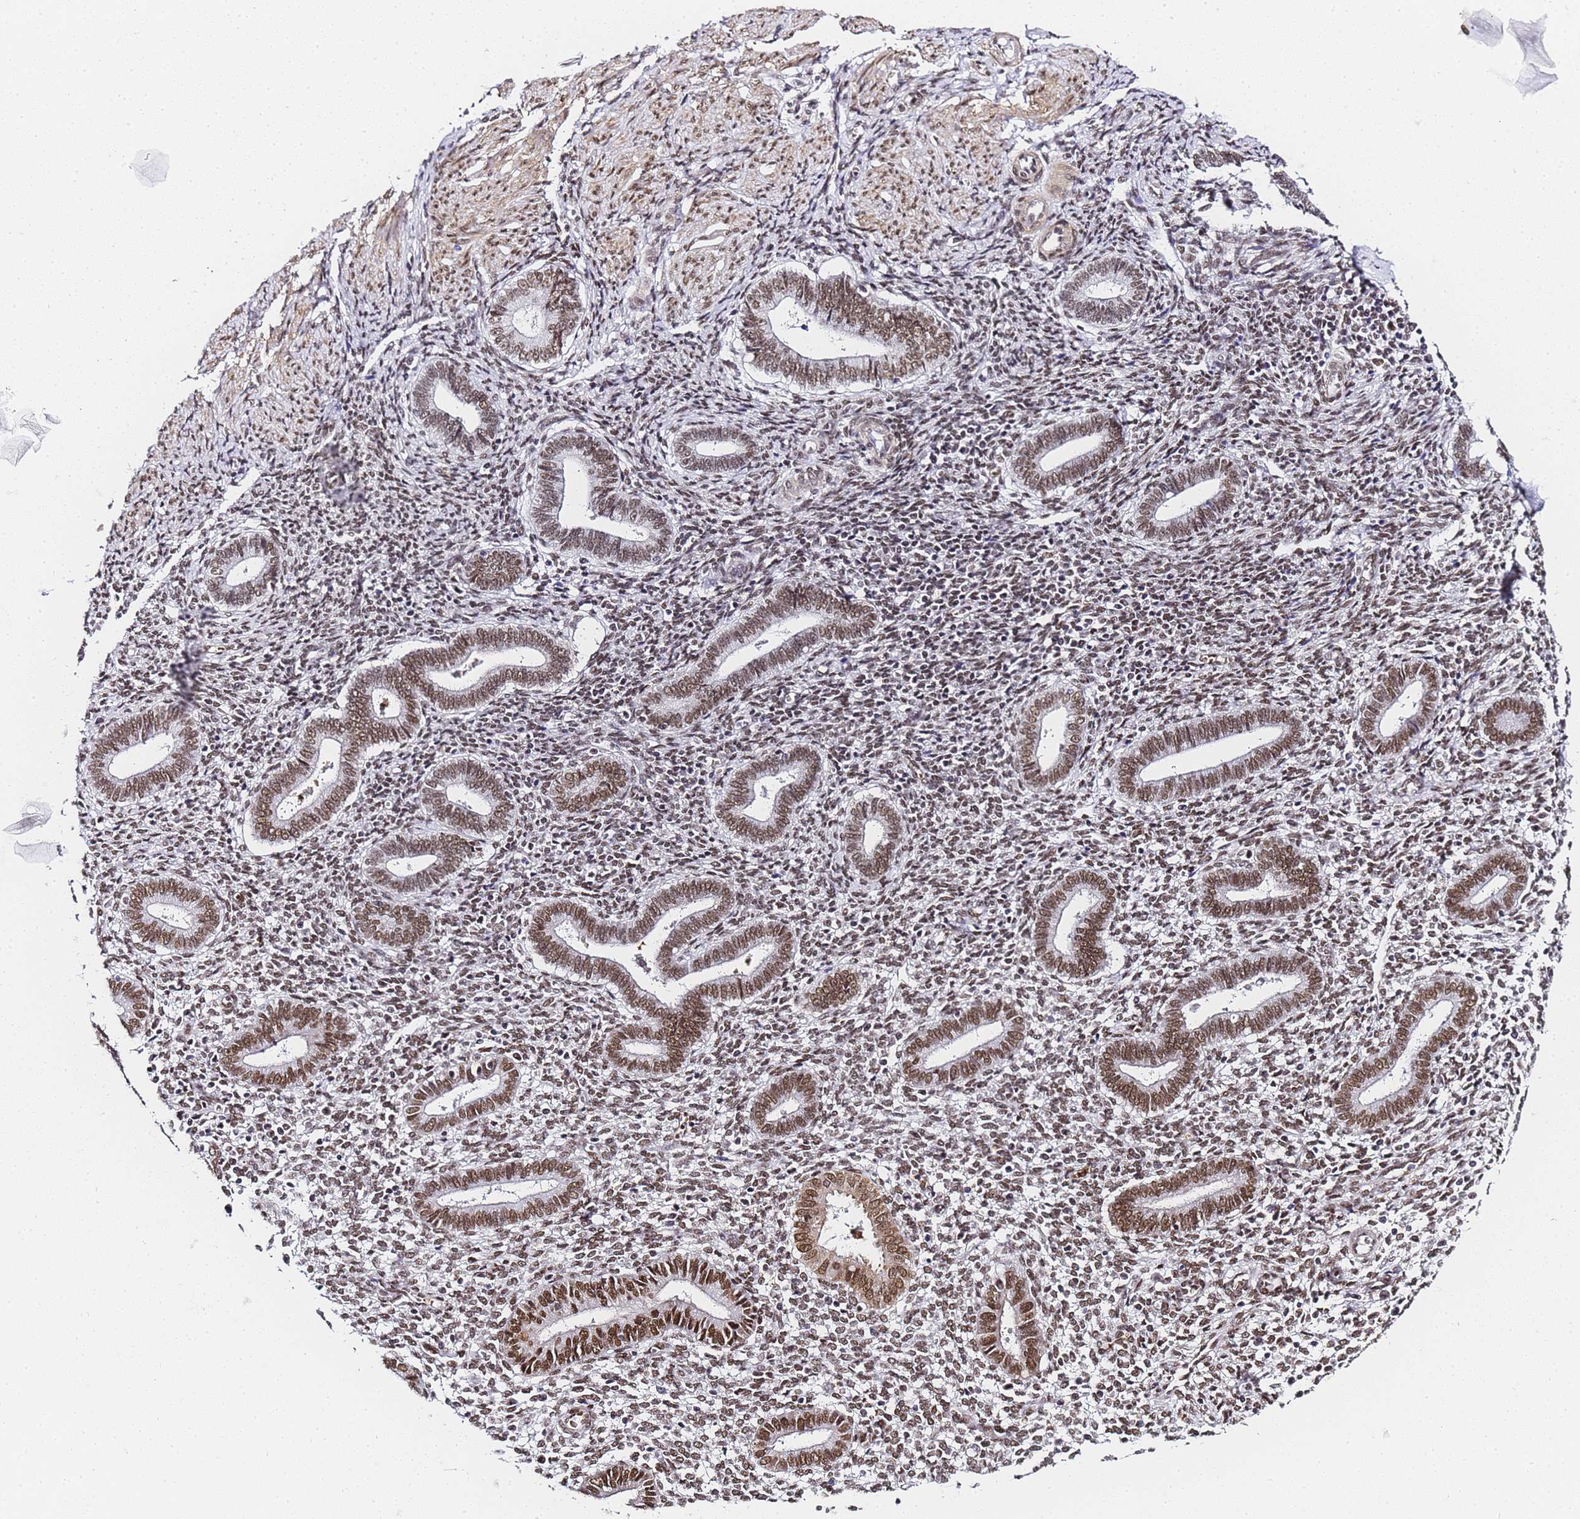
{"staining": {"intensity": "moderate", "quantity": ">75%", "location": "nuclear"}, "tissue": "endometrium", "cell_type": "Cells in endometrial stroma", "image_type": "normal", "snomed": [{"axis": "morphology", "description": "Normal tissue, NOS"}, {"axis": "topography", "description": "Endometrium"}], "caption": "Immunohistochemical staining of normal human endometrium shows >75% levels of moderate nuclear protein expression in about >75% of cells in endometrial stroma. The staining is performed using DAB brown chromogen to label protein expression. The nuclei are counter-stained blue using hematoxylin.", "gene": "POLR1A", "patient": {"sex": "female", "age": 44}}